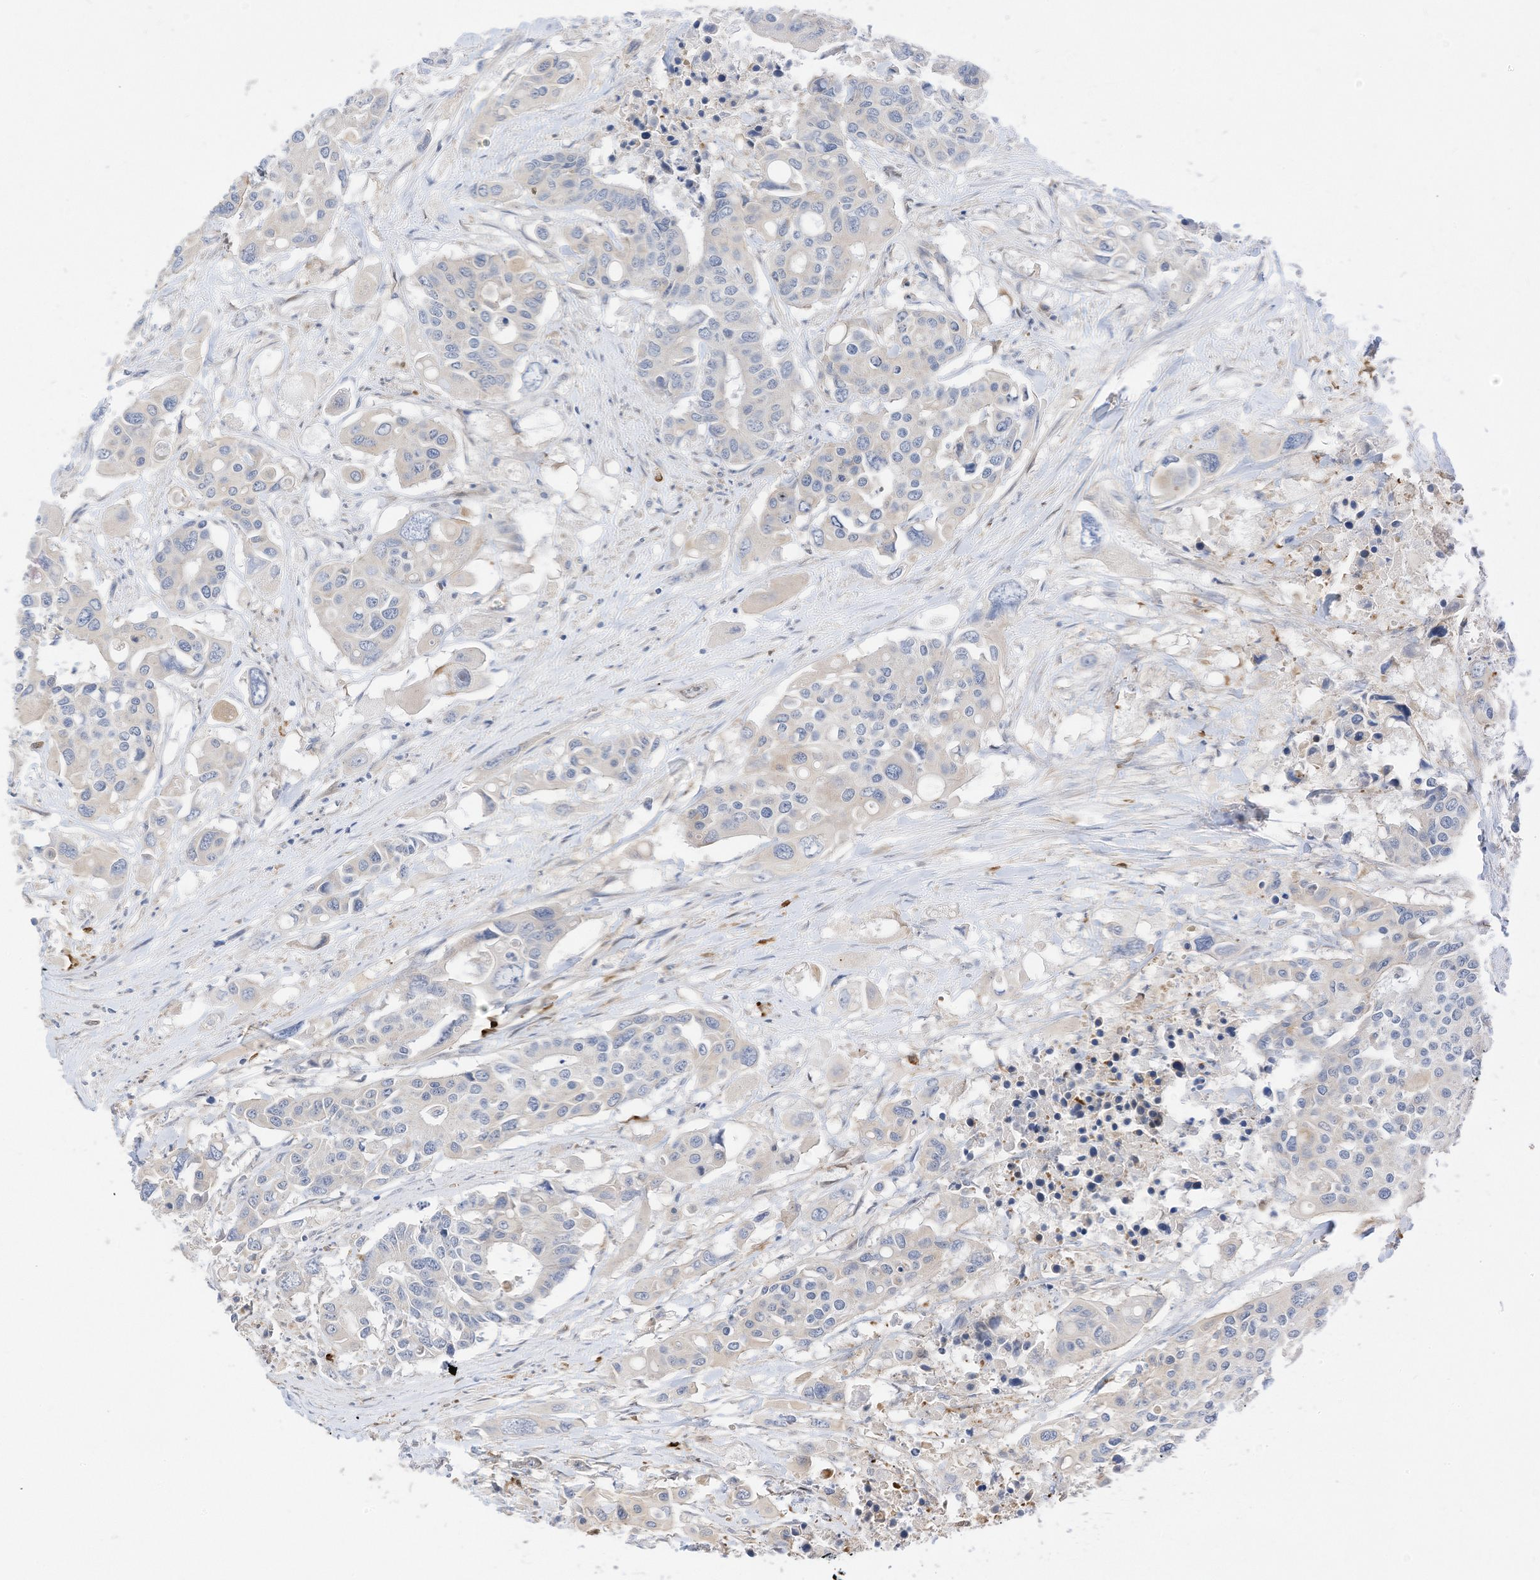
{"staining": {"intensity": "negative", "quantity": "none", "location": "none"}, "tissue": "colorectal cancer", "cell_type": "Tumor cells", "image_type": "cancer", "snomed": [{"axis": "morphology", "description": "Adenocarcinoma, NOS"}, {"axis": "topography", "description": "Colon"}], "caption": "DAB (3,3'-diaminobenzidine) immunohistochemical staining of colorectal cancer reveals no significant positivity in tumor cells.", "gene": "ATP13A1", "patient": {"sex": "male", "age": 77}}